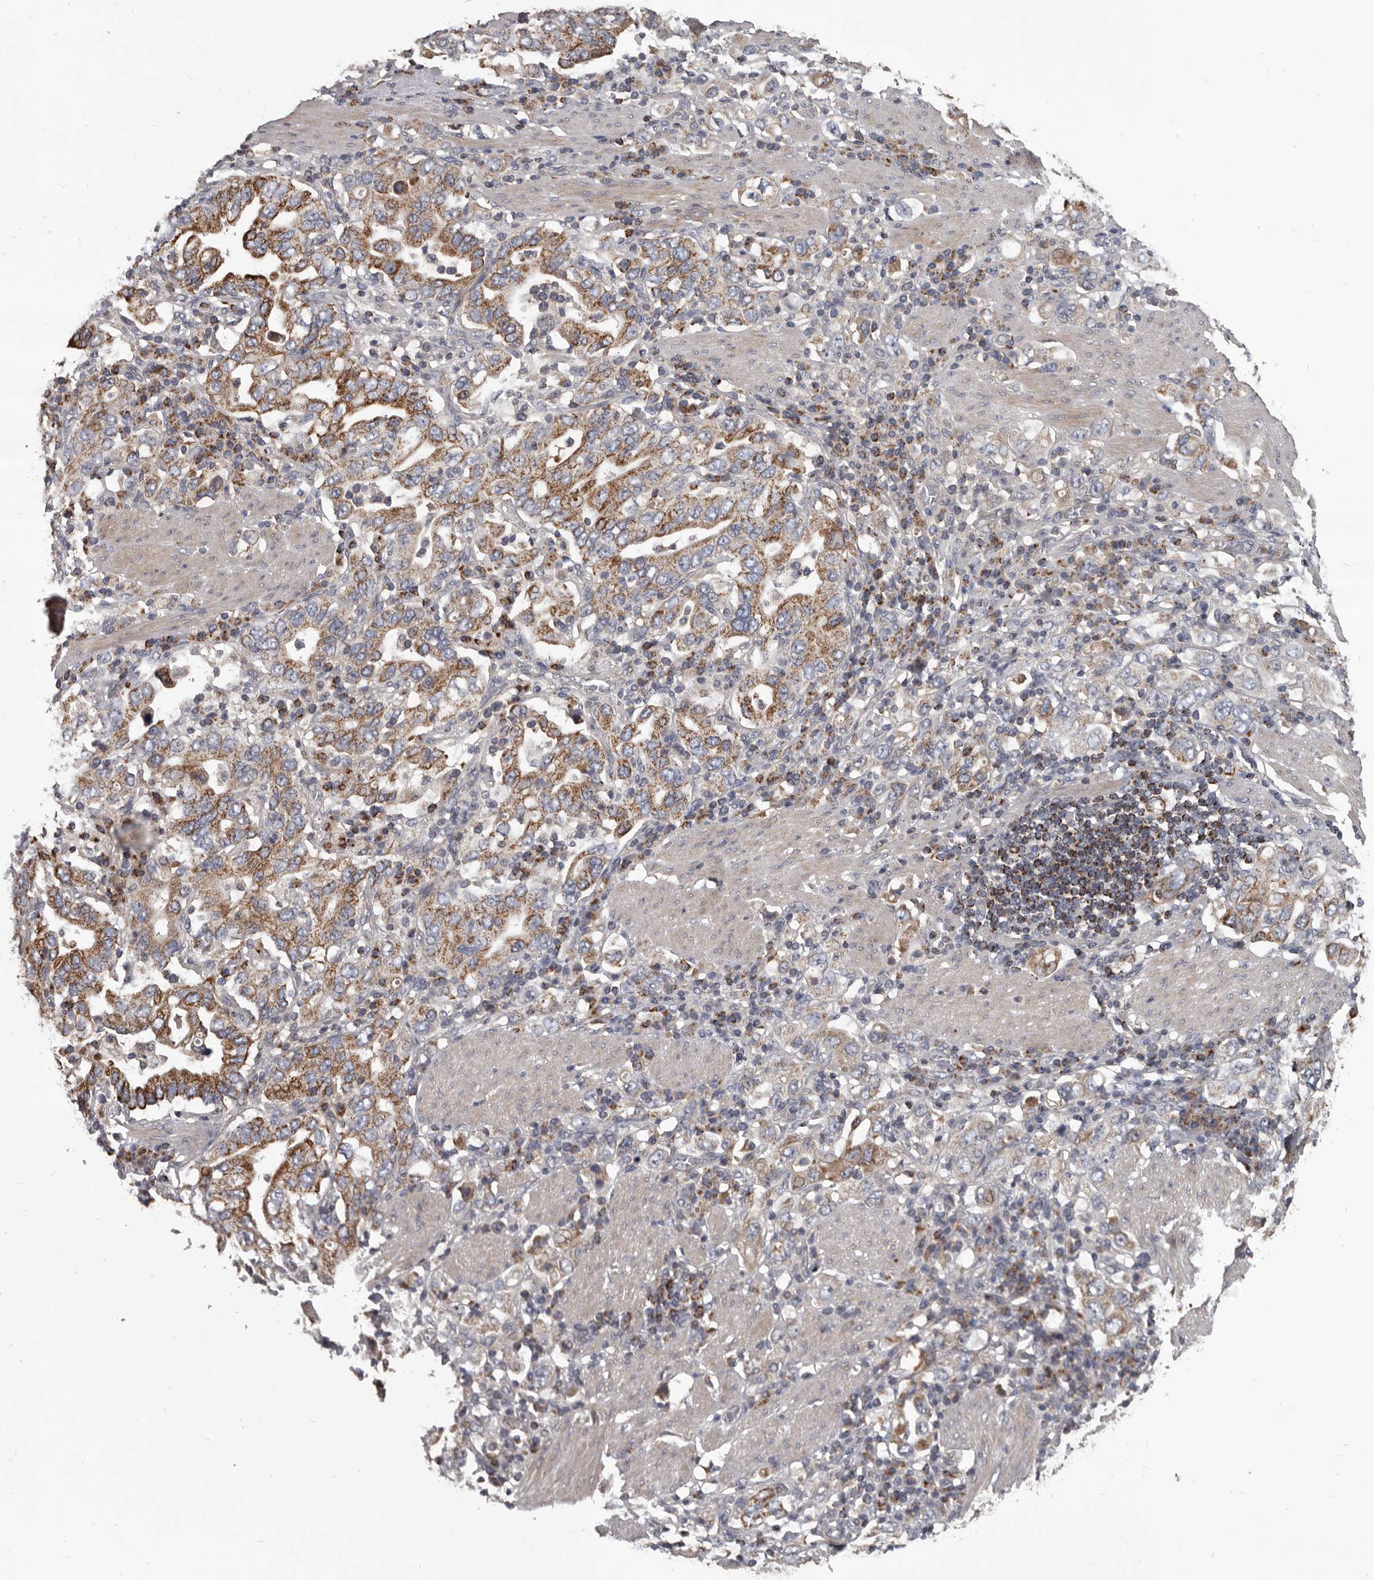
{"staining": {"intensity": "moderate", "quantity": ">75%", "location": "cytoplasmic/membranous"}, "tissue": "stomach cancer", "cell_type": "Tumor cells", "image_type": "cancer", "snomed": [{"axis": "morphology", "description": "Adenocarcinoma, NOS"}, {"axis": "topography", "description": "Stomach, upper"}], "caption": "The immunohistochemical stain shows moderate cytoplasmic/membranous staining in tumor cells of stomach cancer (adenocarcinoma) tissue.", "gene": "ALDH5A1", "patient": {"sex": "male", "age": 62}}